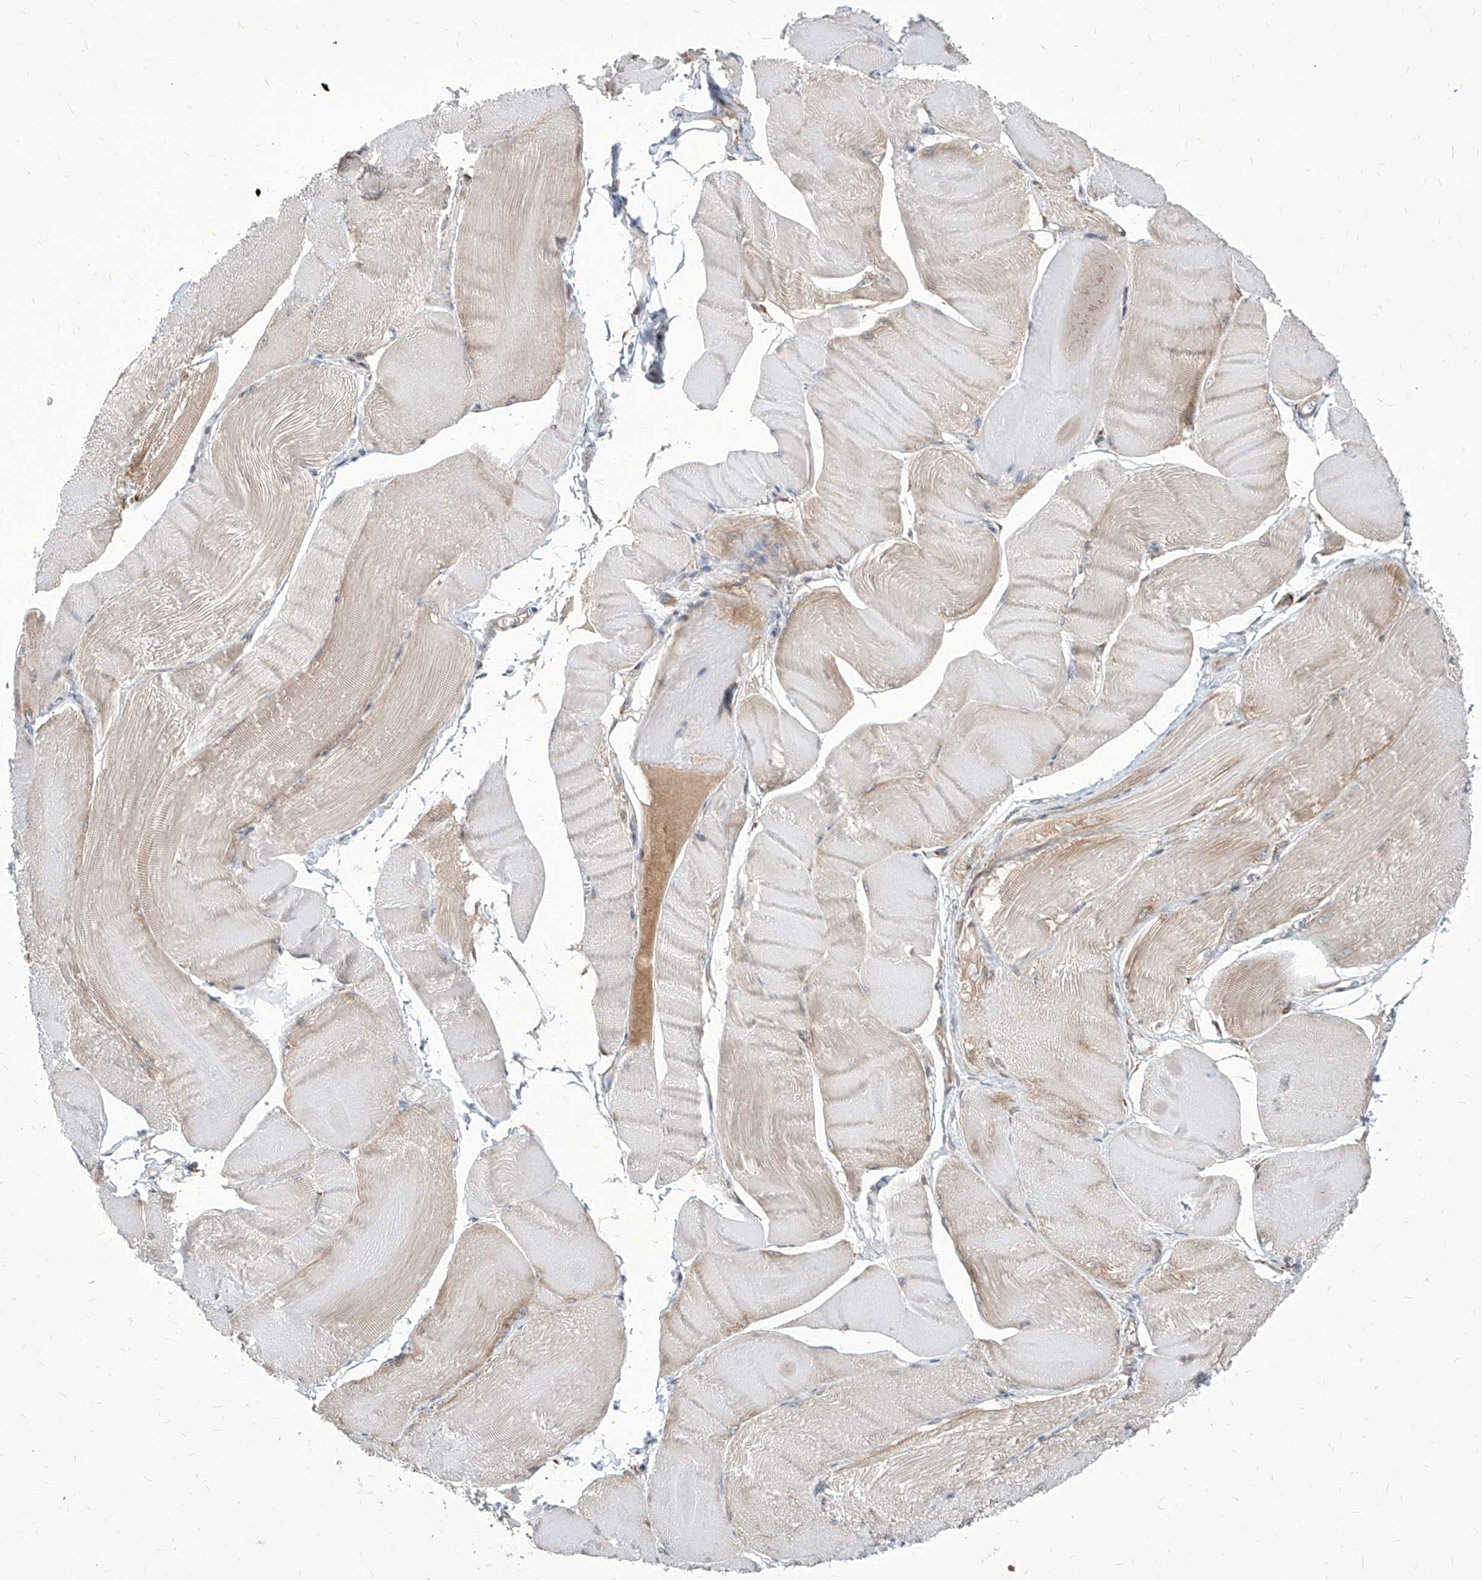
{"staining": {"intensity": "weak", "quantity": "<25%", "location": "cytoplasmic/membranous"}, "tissue": "skeletal muscle", "cell_type": "Myocytes", "image_type": "normal", "snomed": [{"axis": "morphology", "description": "Normal tissue, NOS"}, {"axis": "morphology", "description": "Basal cell carcinoma"}, {"axis": "topography", "description": "Skeletal muscle"}], "caption": "The photomicrograph exhibits no staining of myocytes in unremarkable skeletal muscle. Brightfield microscopy of immunohistochemistry (IHC) stained with DAB (3,3'-diaminobenzidine) (brown) and hematoxylin (blue), captured at high magnification.", "gene": "FAM83B", "patient": {"sex": "female", "age": 64}}